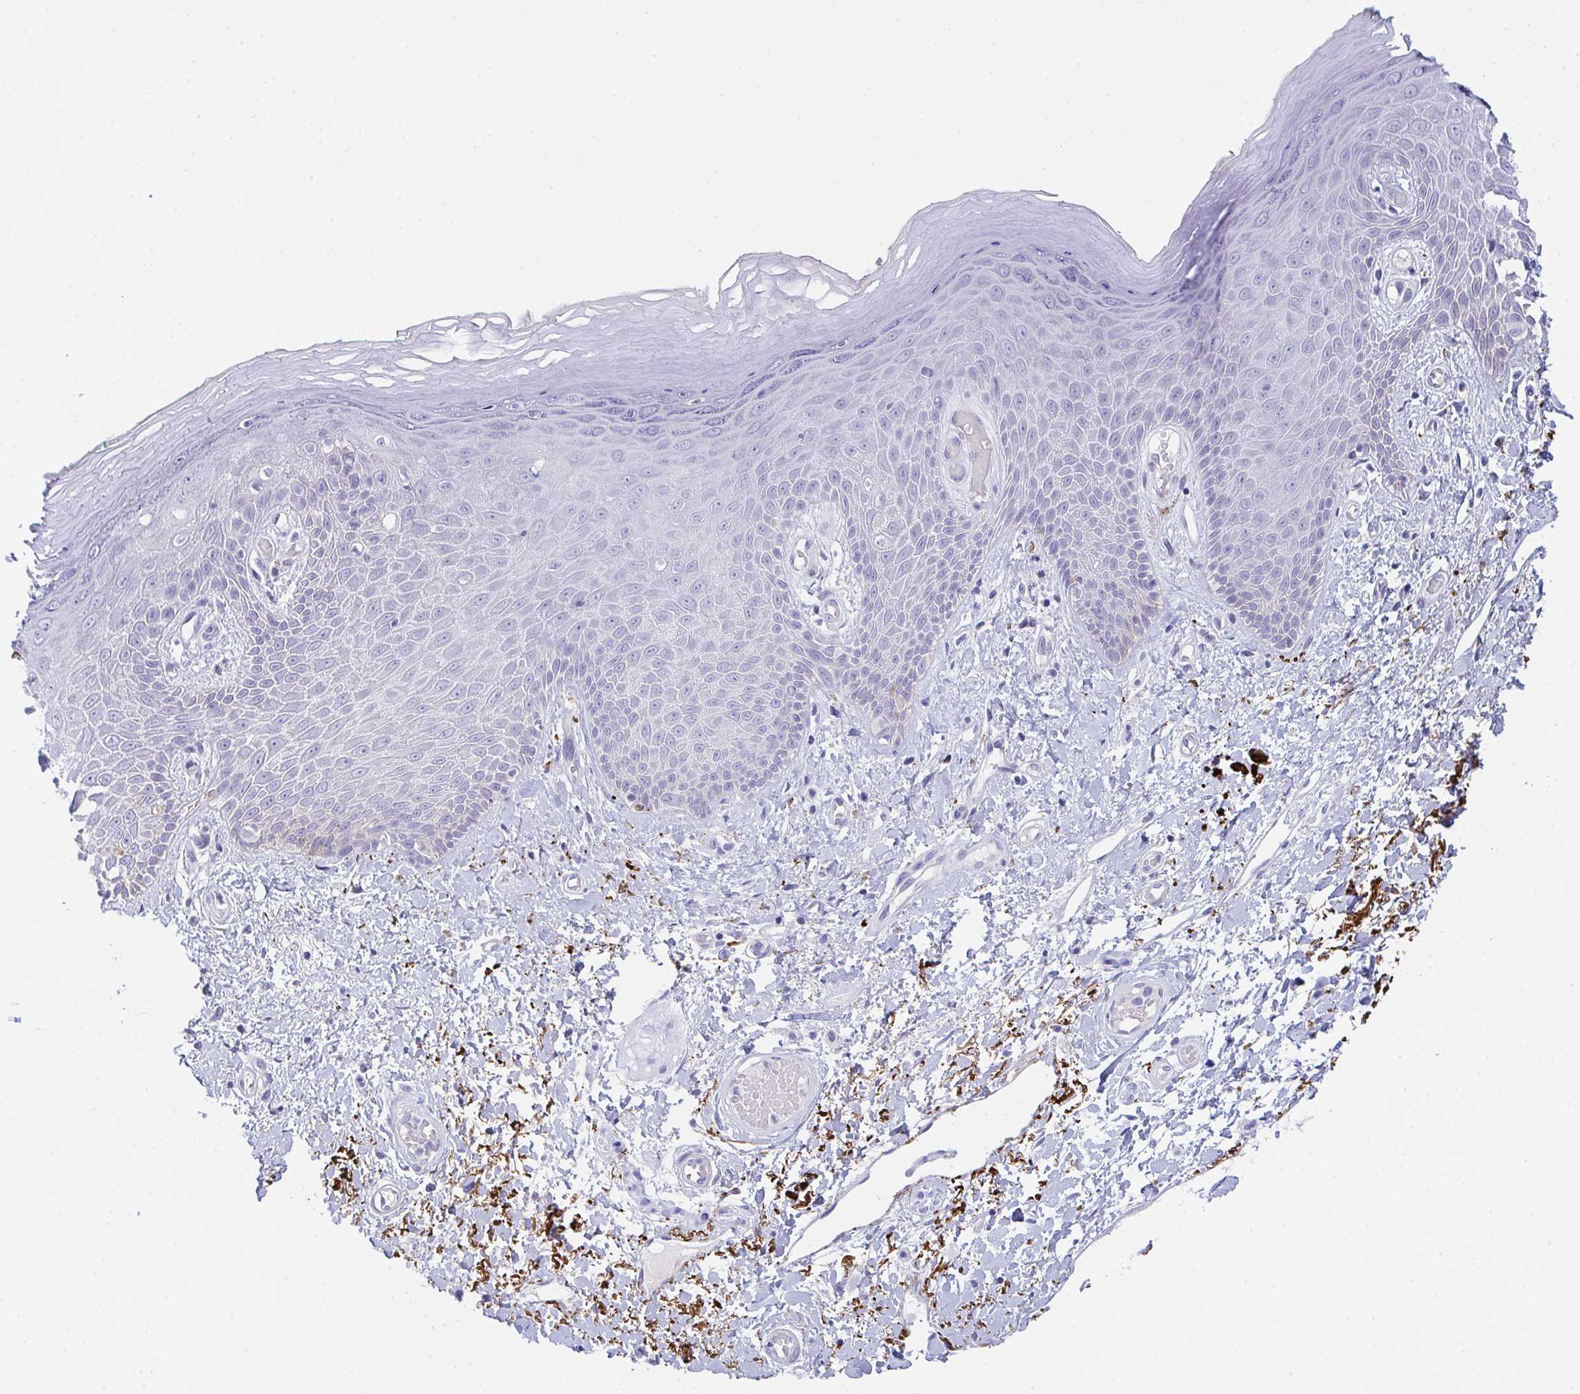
{"staining": {"intensity": "negative", "quantity": "none", "location": "none"}, "tissue": "skin", "cell_type": "Epidermal cells", "image_type": "normal", "snomed": [{"axis": "morphology", "description": "Normal tissue, NOS"}, {"axis": "topography", "description": "Anal"}, {"axis": "topography", "description": "Peripheral nerve tissue"}], "caption": "Immunohistochemistry of benign human skin shows no expression in epidermal cells.", "gene": "KMT2E", "patient": {"sex": "male", "age": 78}}